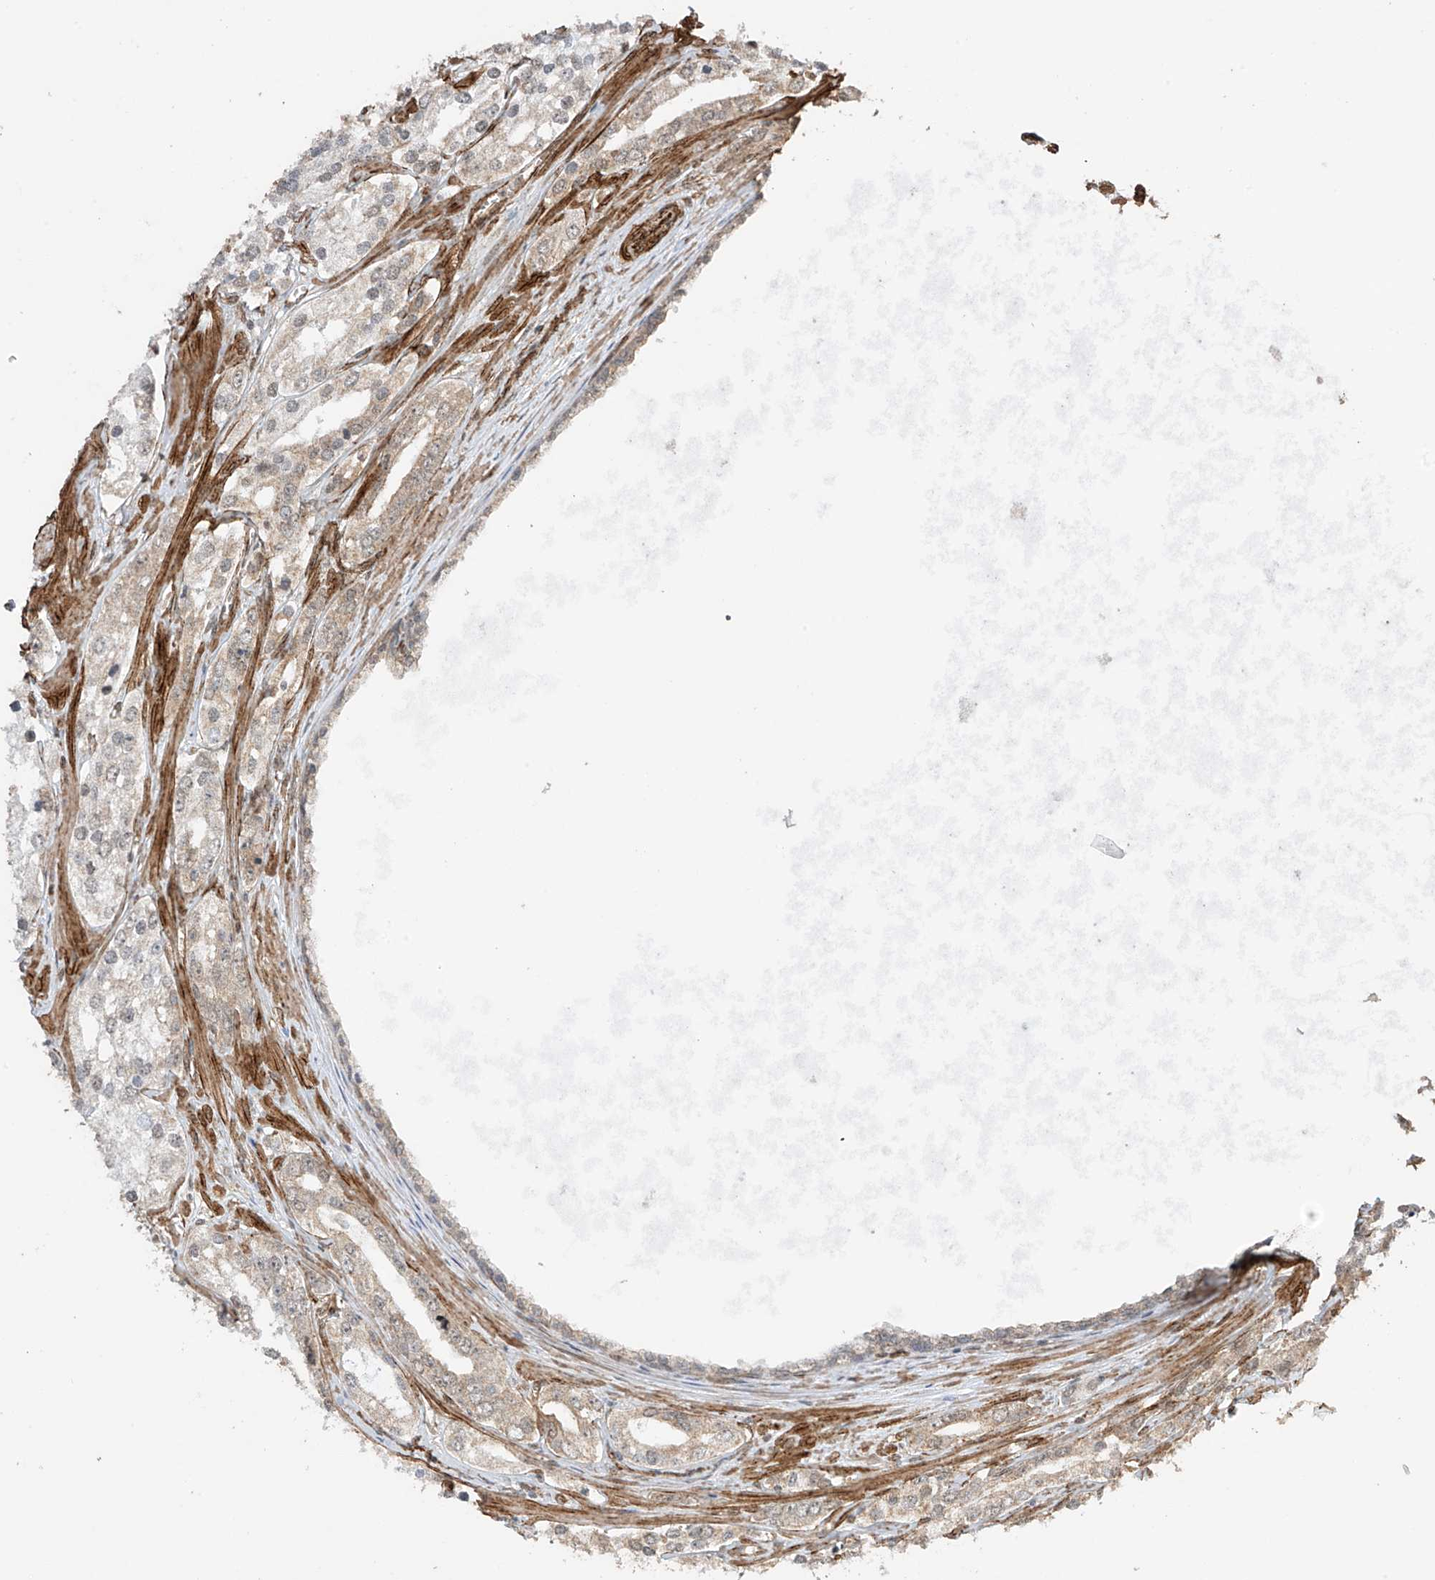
{"staining": {"intensity": "weak", "quantity": "25%-75%", "location": "cytoplasmic/membranous"}, "tissue": "prostate cancer", "cell_type": "Tumor cells", "image_type": "cancer", "snomed": [{"axis": "morphology", "description": "Adenocarcinoma, High grade"}, {"axis": "topography", "description": "Prostate"}], "caption": "IHC of human adenocarcinoma (high-grade) (prostate) reveals low levels of weak cytoplasmic/membranous staining in about 25%-75% of tumor cells.", "gene": "TTLL5", "patient": {"sex": "male", "age": 66}}